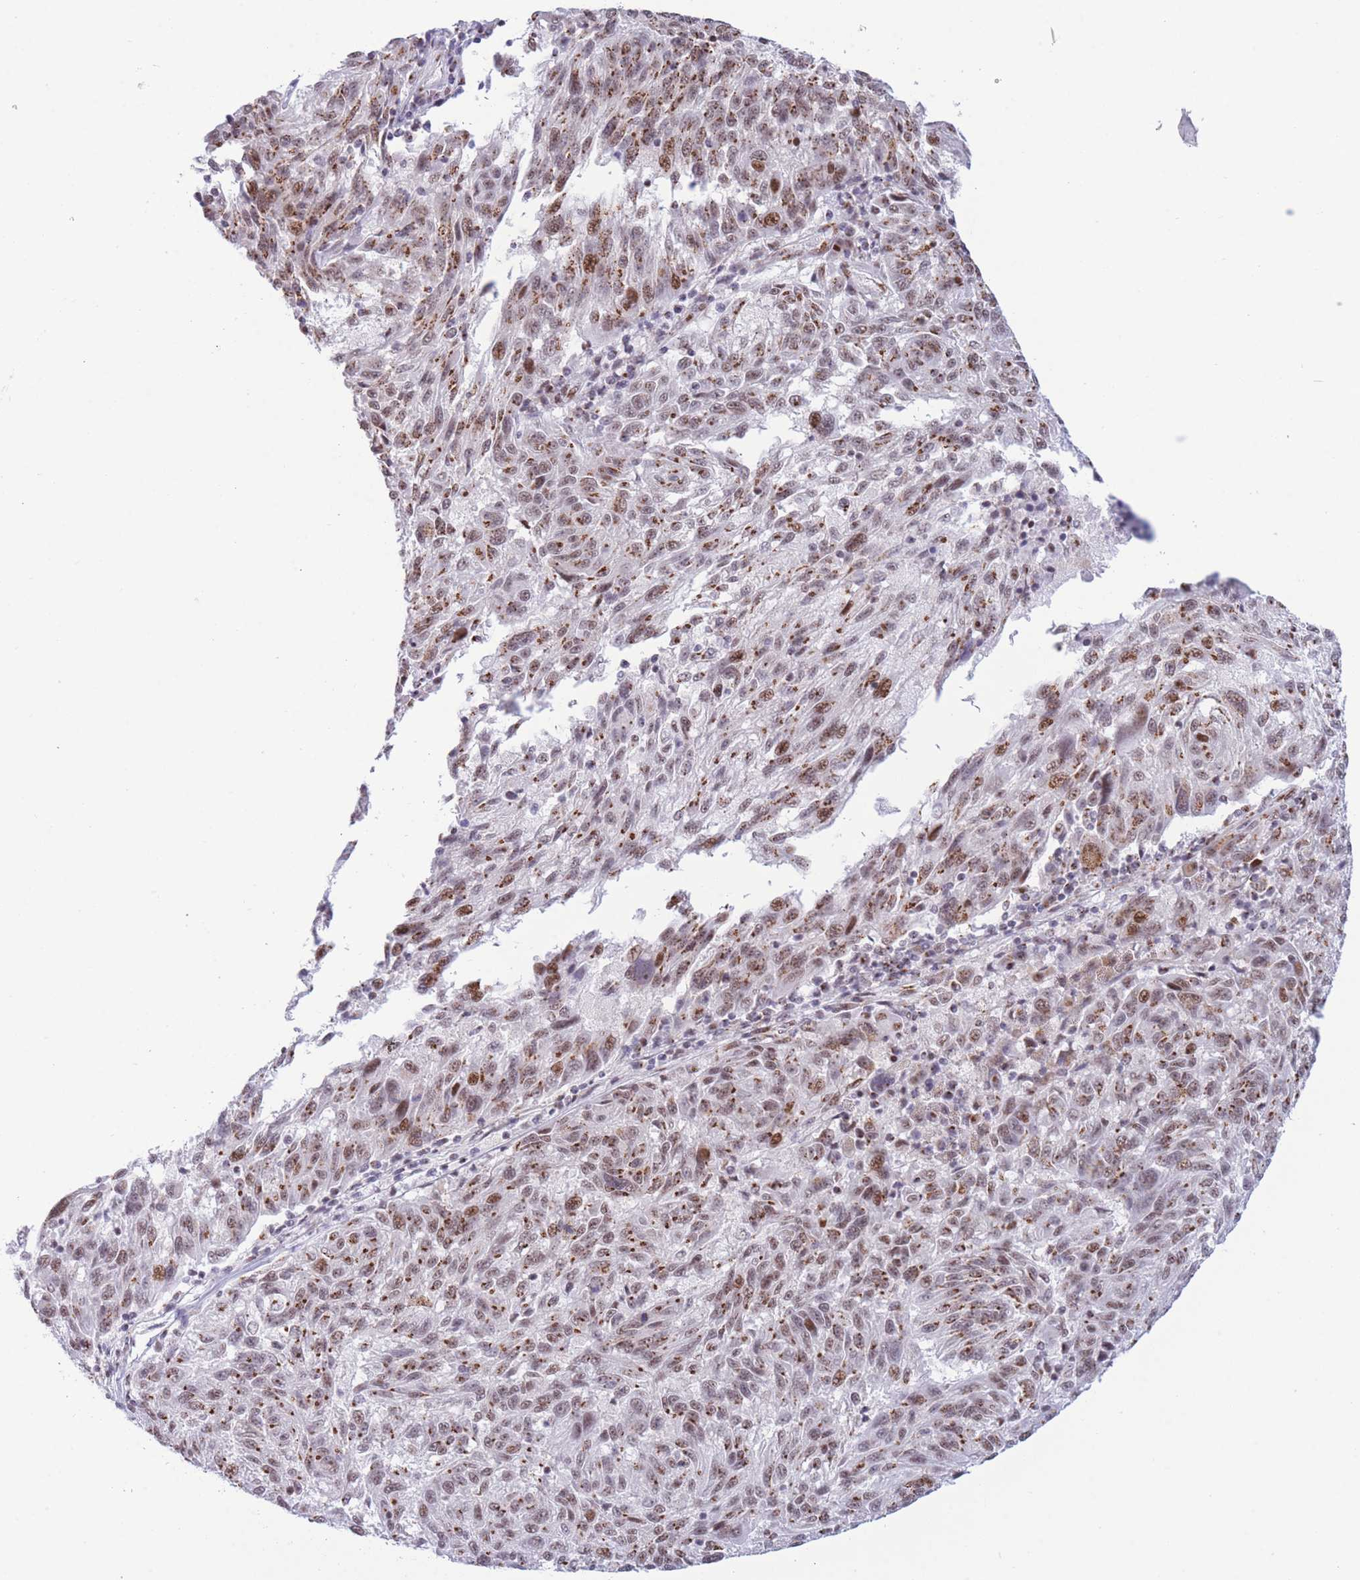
{"staining": {"intensity": "moderate", "quantity": ">75%", "location": "cytoplasmic/membranous,nuclear"}, "tissue": "melanoma", "cell_type": "Tumor cells", "image_type": "cancer", "snomed": [{"axis": "morphology", "description": "Malignant melanoma, NOS"}, {"axis": "topography", "description": "Skin"}], "caption": "Immunohistochemical staining of malignant melanoma demonstrates medium levels of moderate cytoplasmic/membranous and nuclear protein staining in about >75% of tumor cells. Nuclei are stained in blue.", "gene": "INO80C", "patient": {"sex": "male", "age": 53}}